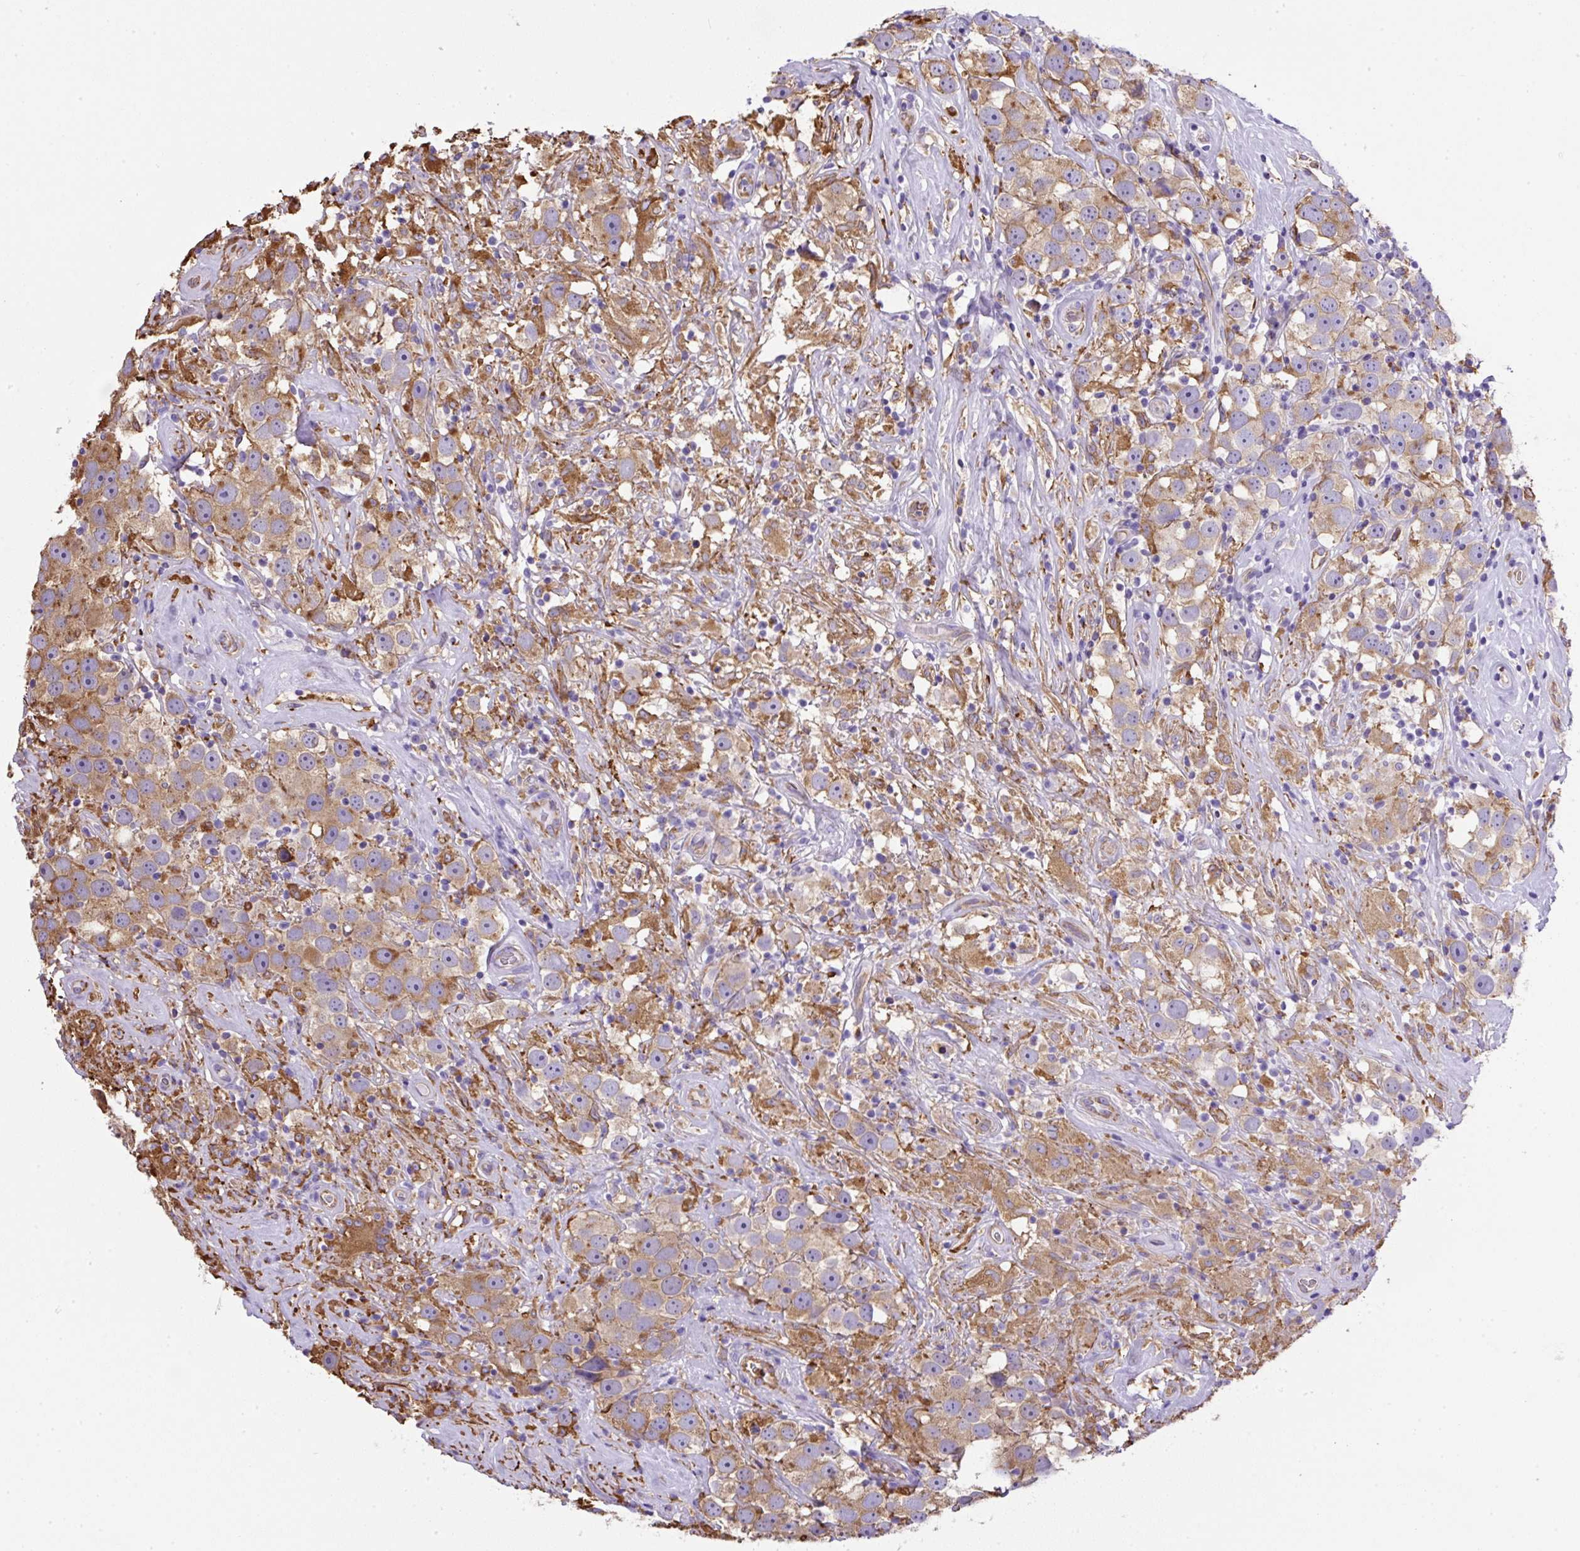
{"staining": {"intensity": "moderate", "quantity": "25%-75%", "location": "cytoplasmic/membranous"}, "tissue": "testis cancer", "cell_type": "Tumor cells", "image_type": "cancer", "snomed": [{"axis": "morphology", "description": "Seminoma, NOS"}, {"axis": "topography", "description": "Testis"}], "caption": "Immunohistochemical staining of testis seminoma shows medium levels of moderate cytoplasmic/membranous staining in approximately 25%-75% of tumor cells. The protein of interest is shown in brown color, while the nuclei are stained blue.", "gene": "MAGEB5", "patient": {"sex": "male", "age": 49}}